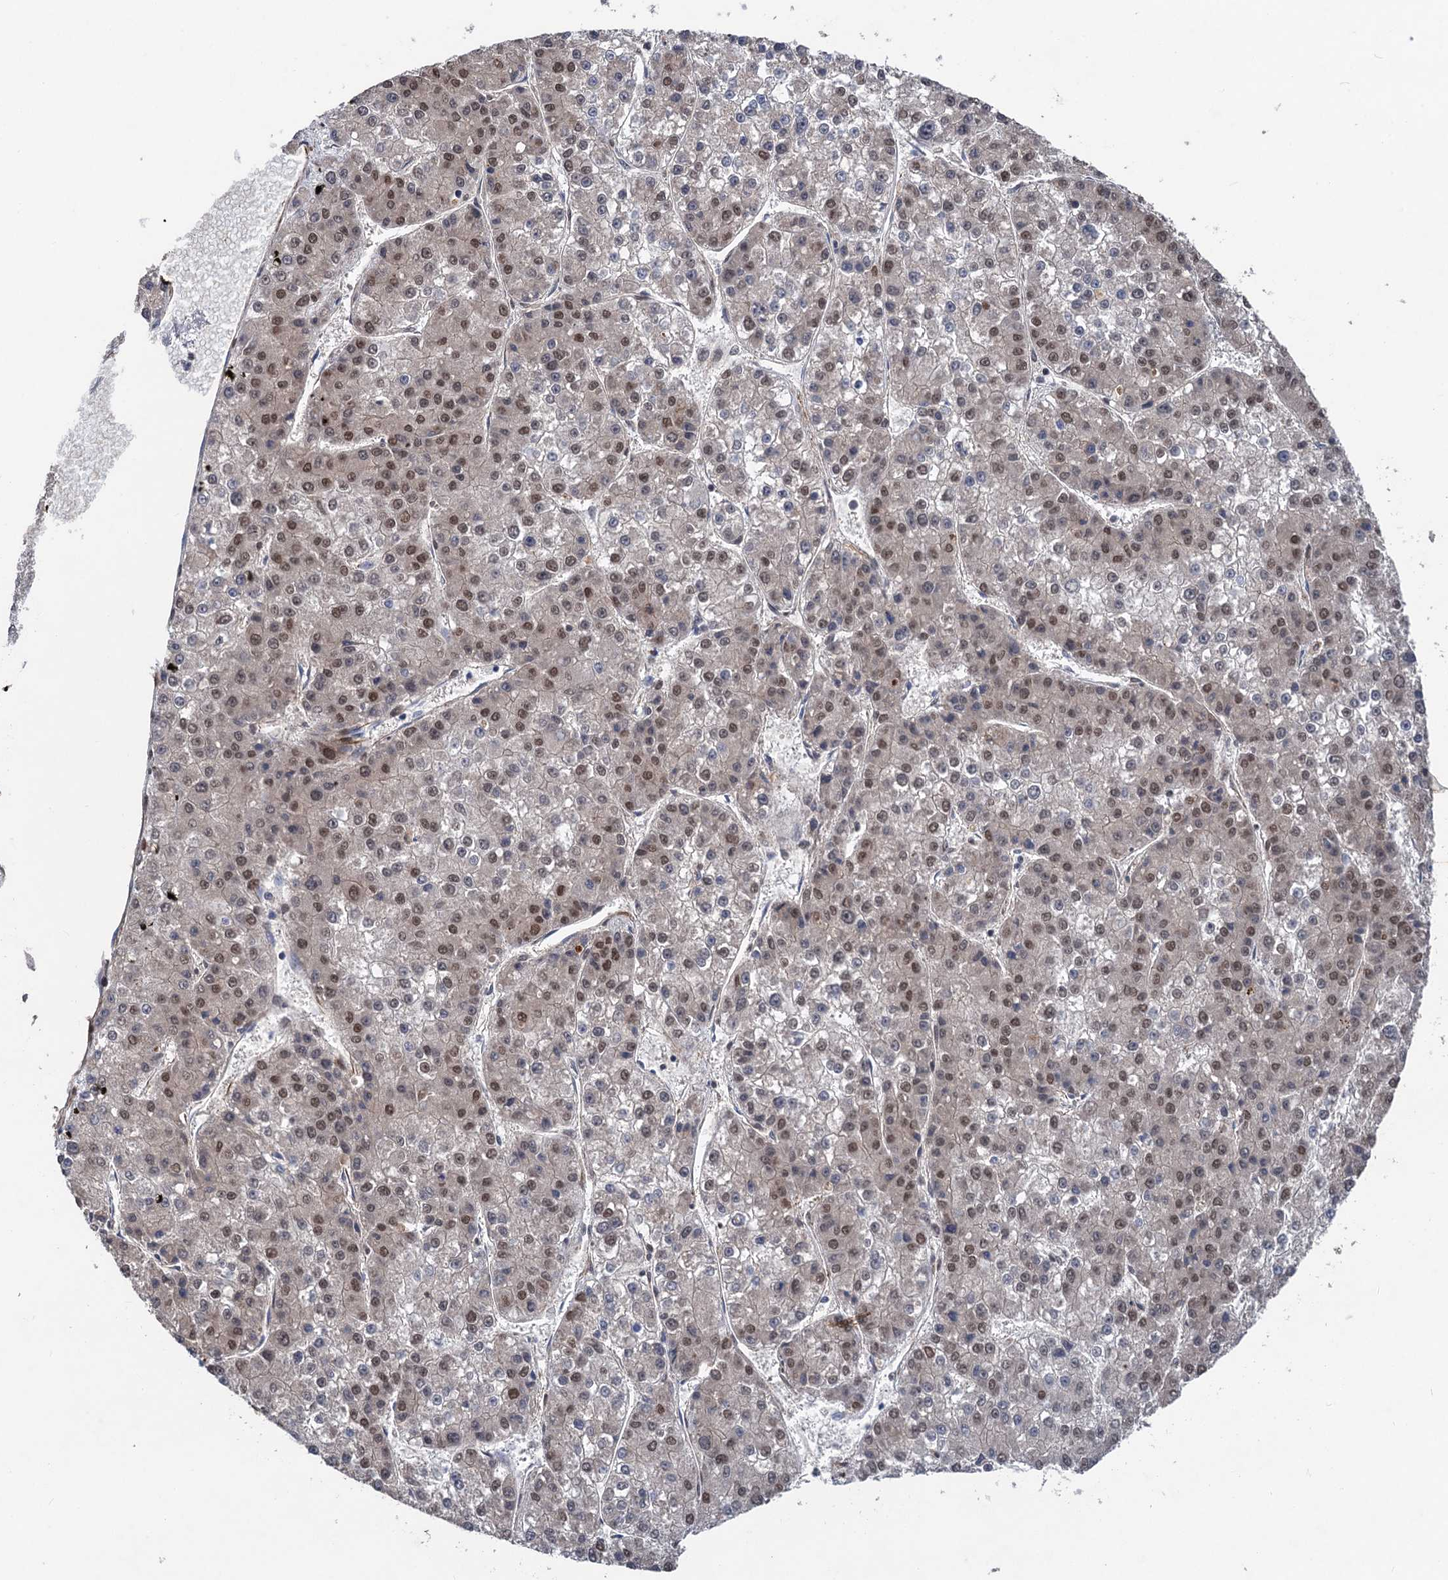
{"staining": {"intensity": "moderate", "quantity": "25%-75%", "location": "nuclear"}, "tissue": "liver cancer", "cell_type": "Tumor cells", "image_type": "cancer", "snomed": [{"axis": "morphology", "description": "Carcinoma, Hepatocellular, NOS"}, {"axis": "topography", "description": "Liver"}], "caption": "Human liver hepatocellular carcinoma stained for a protein (brown) shows moderate nuclear positive expression in about 25%-75% of tumor cells.", "gene": "TTC31", "patient": {"sex": "female", "age": 73}}